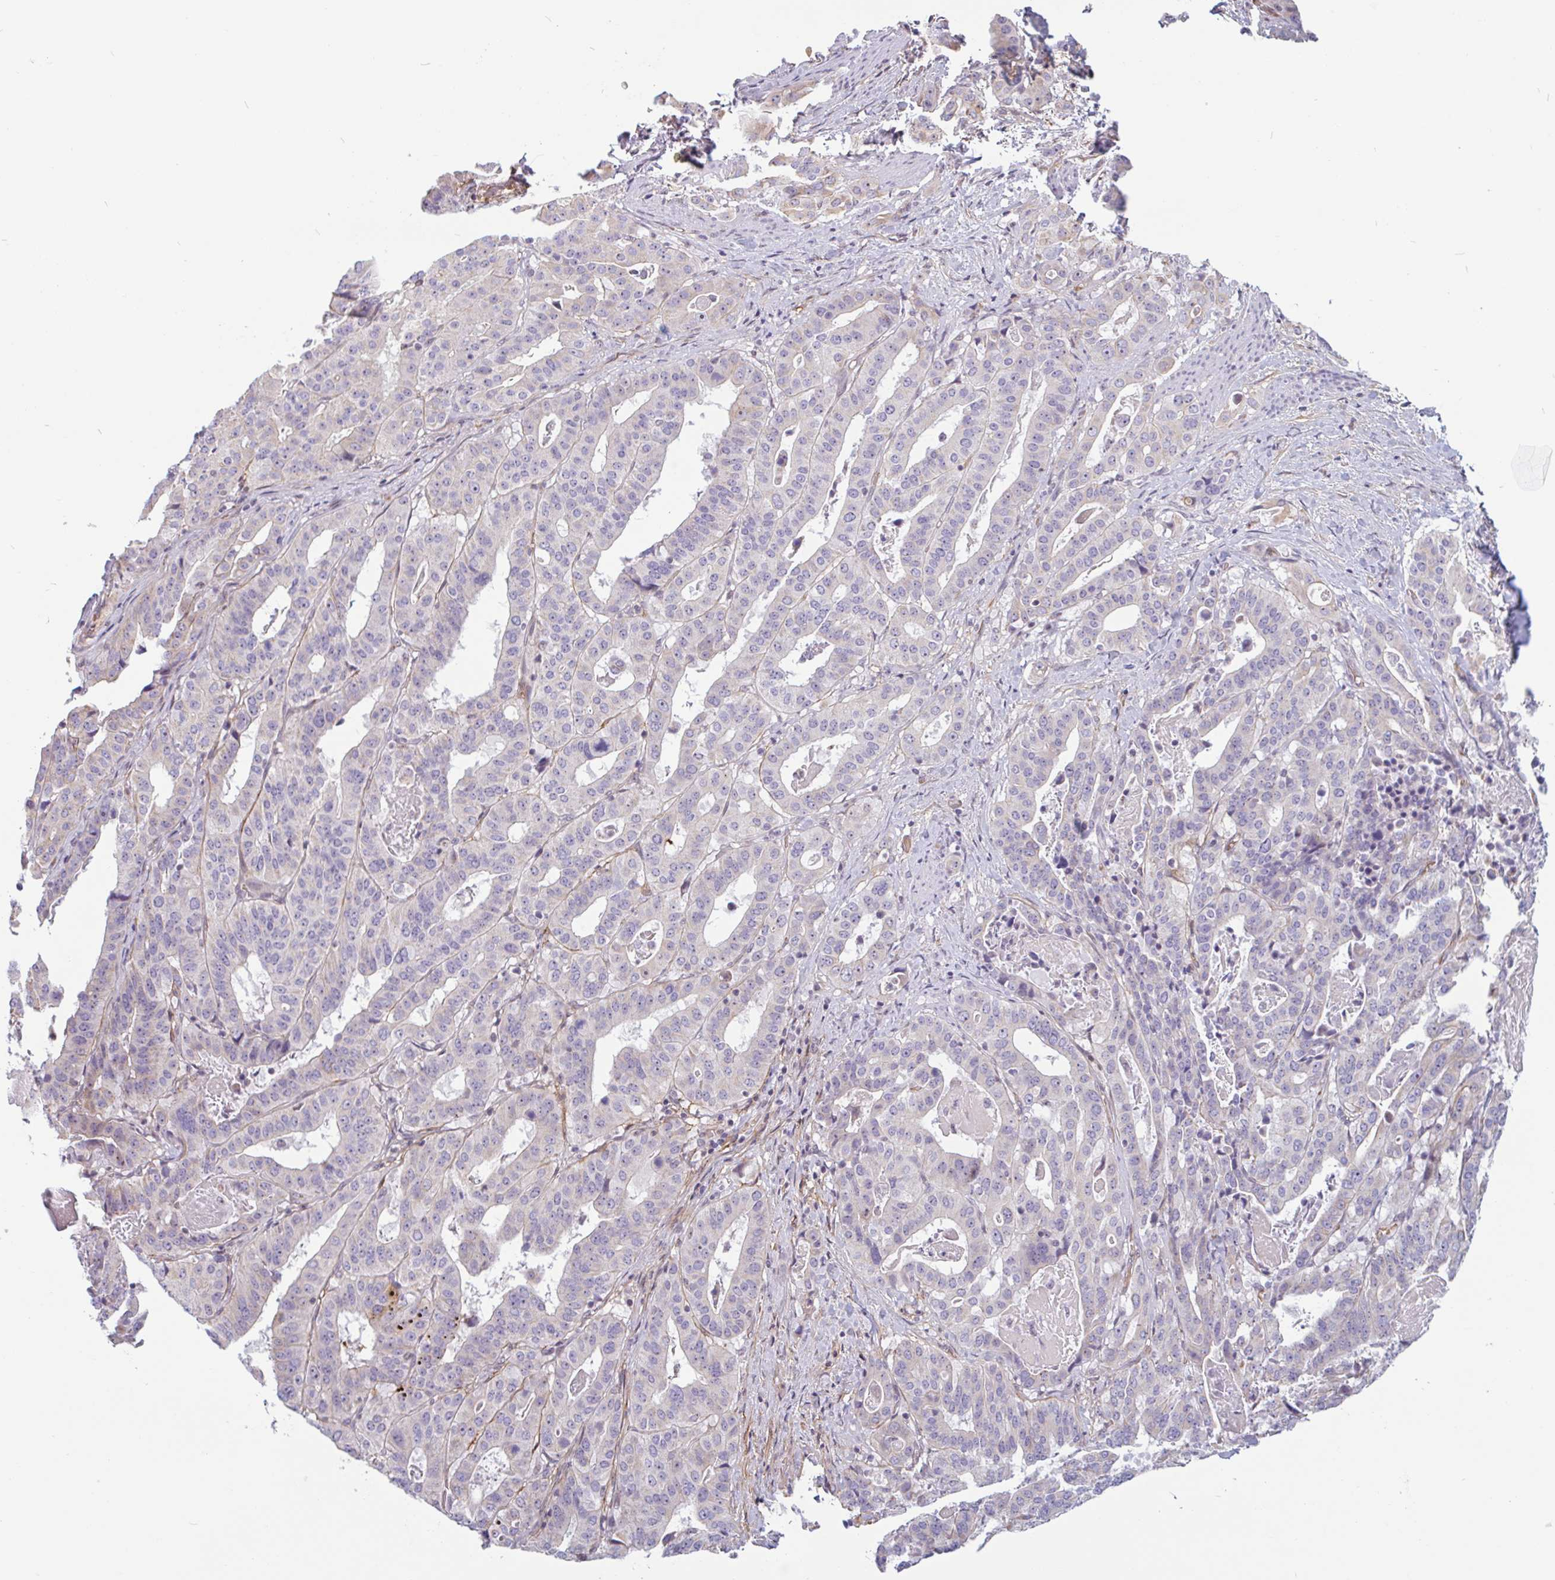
{"staining": {"intensity": "negative", "quantity": "none", "location": "none"}, "tissue": "stomach cancer", "cell_type": "Tumor cells", "image_type": "cancer", "snomed": [{"axis": "morphology", "description": "Adenocarcinoma, NOS"}, {"axis": "topography", "description": "Stomach"}], "caption": "Photomicrograph shows no significant protein expression in tumor cells of stomach adenocarcinoma.", "gene": "TMEM119", "patient": {"sex": "male", "age": 48}}